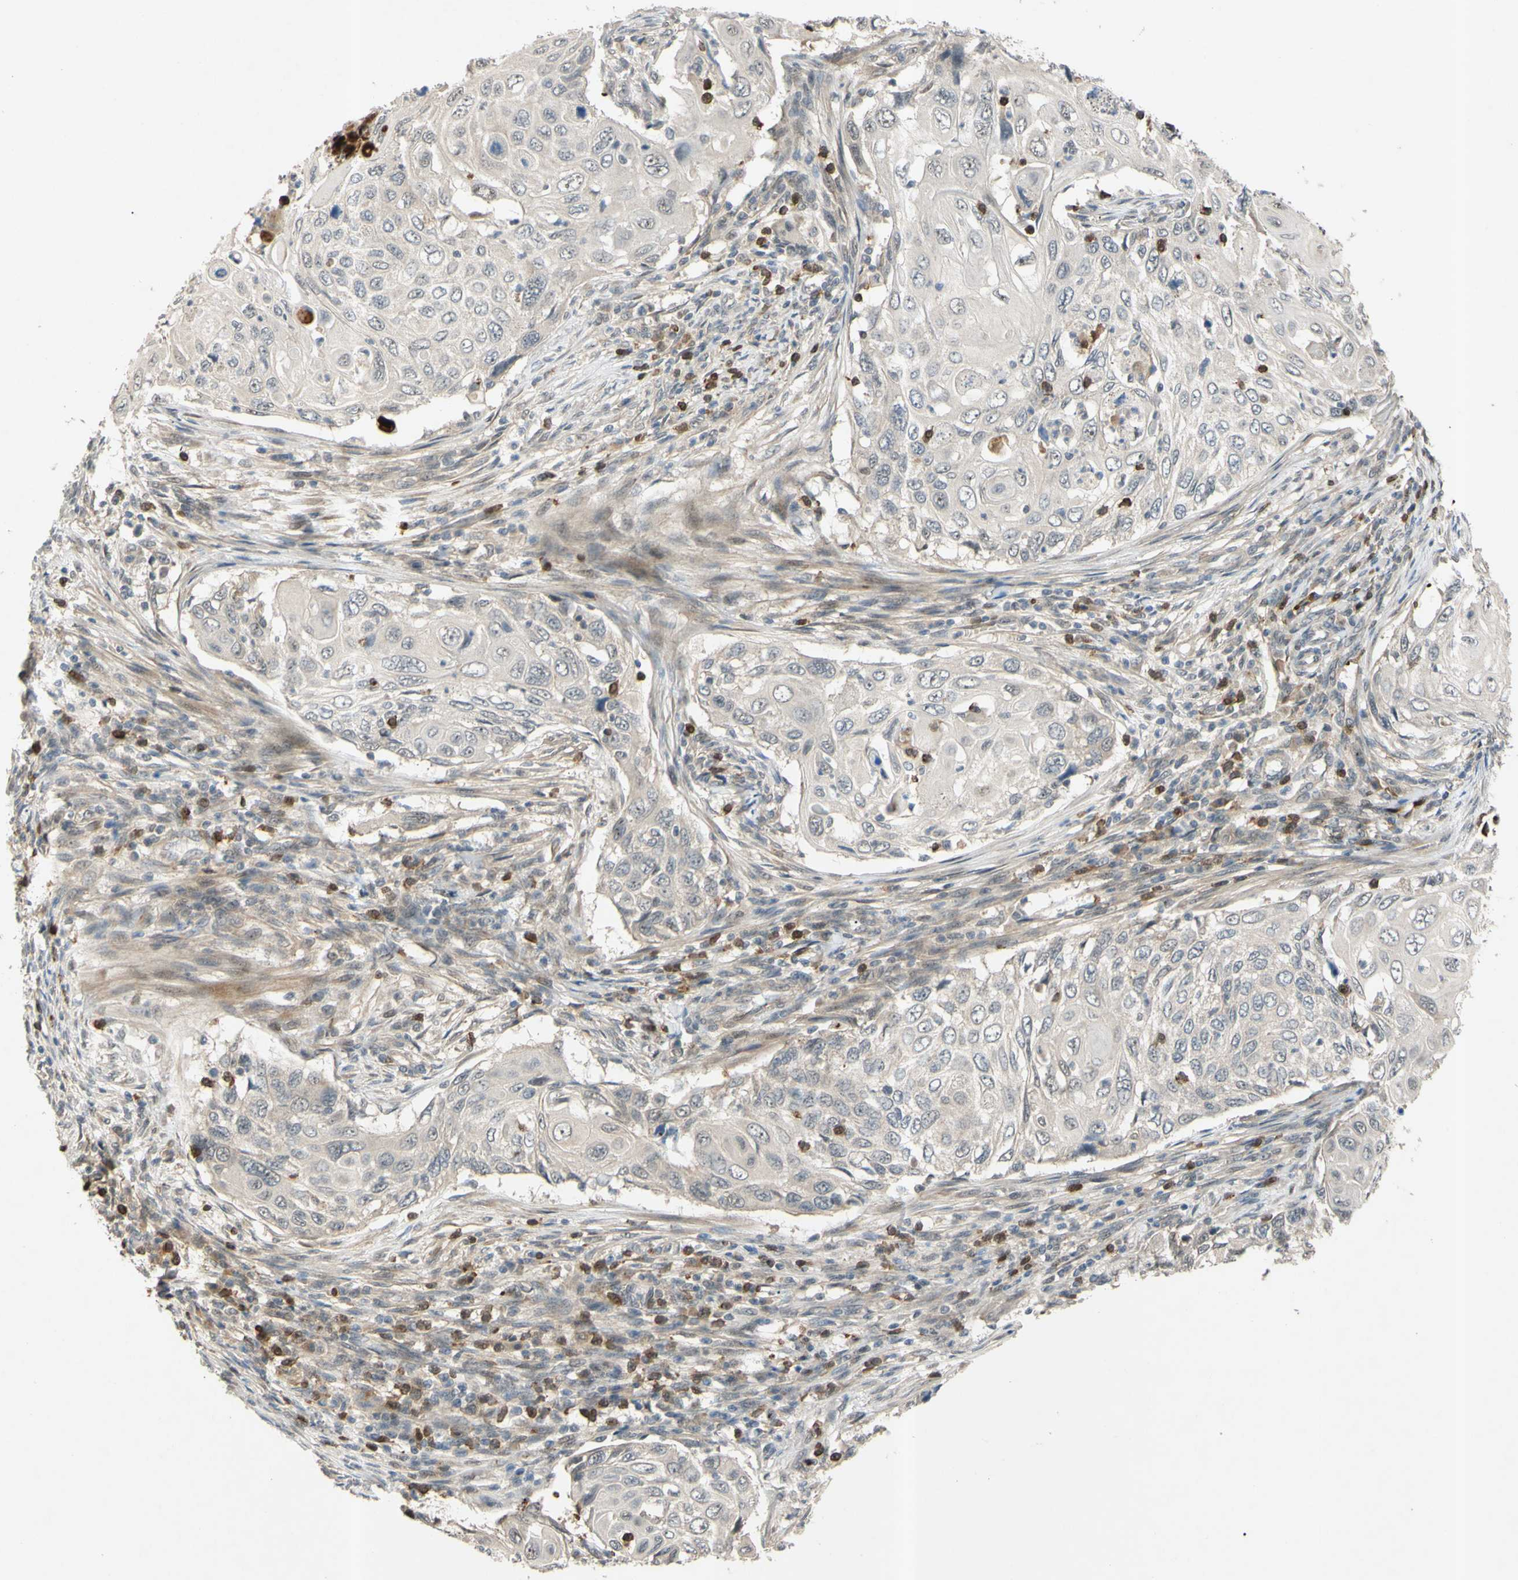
{"staining": {"intensity": "negative", "quantity": "none", "location": "none"}, "tissue": "cervical cancer", "cell_type": "Tumor cells", "image_type": "cancer", "snomed": [{"axis": "morphology", "description": "Squamous cell carcinoma, NOS"}, {"axis": "topography", "description": "Cervix"}], "caption": "Immunohistochemical staining of cervical squamous cell carcinoma shows no significant staining in tumor cells.", "gene": "ALK", "patient": {"sex": "female", "age": 70}}